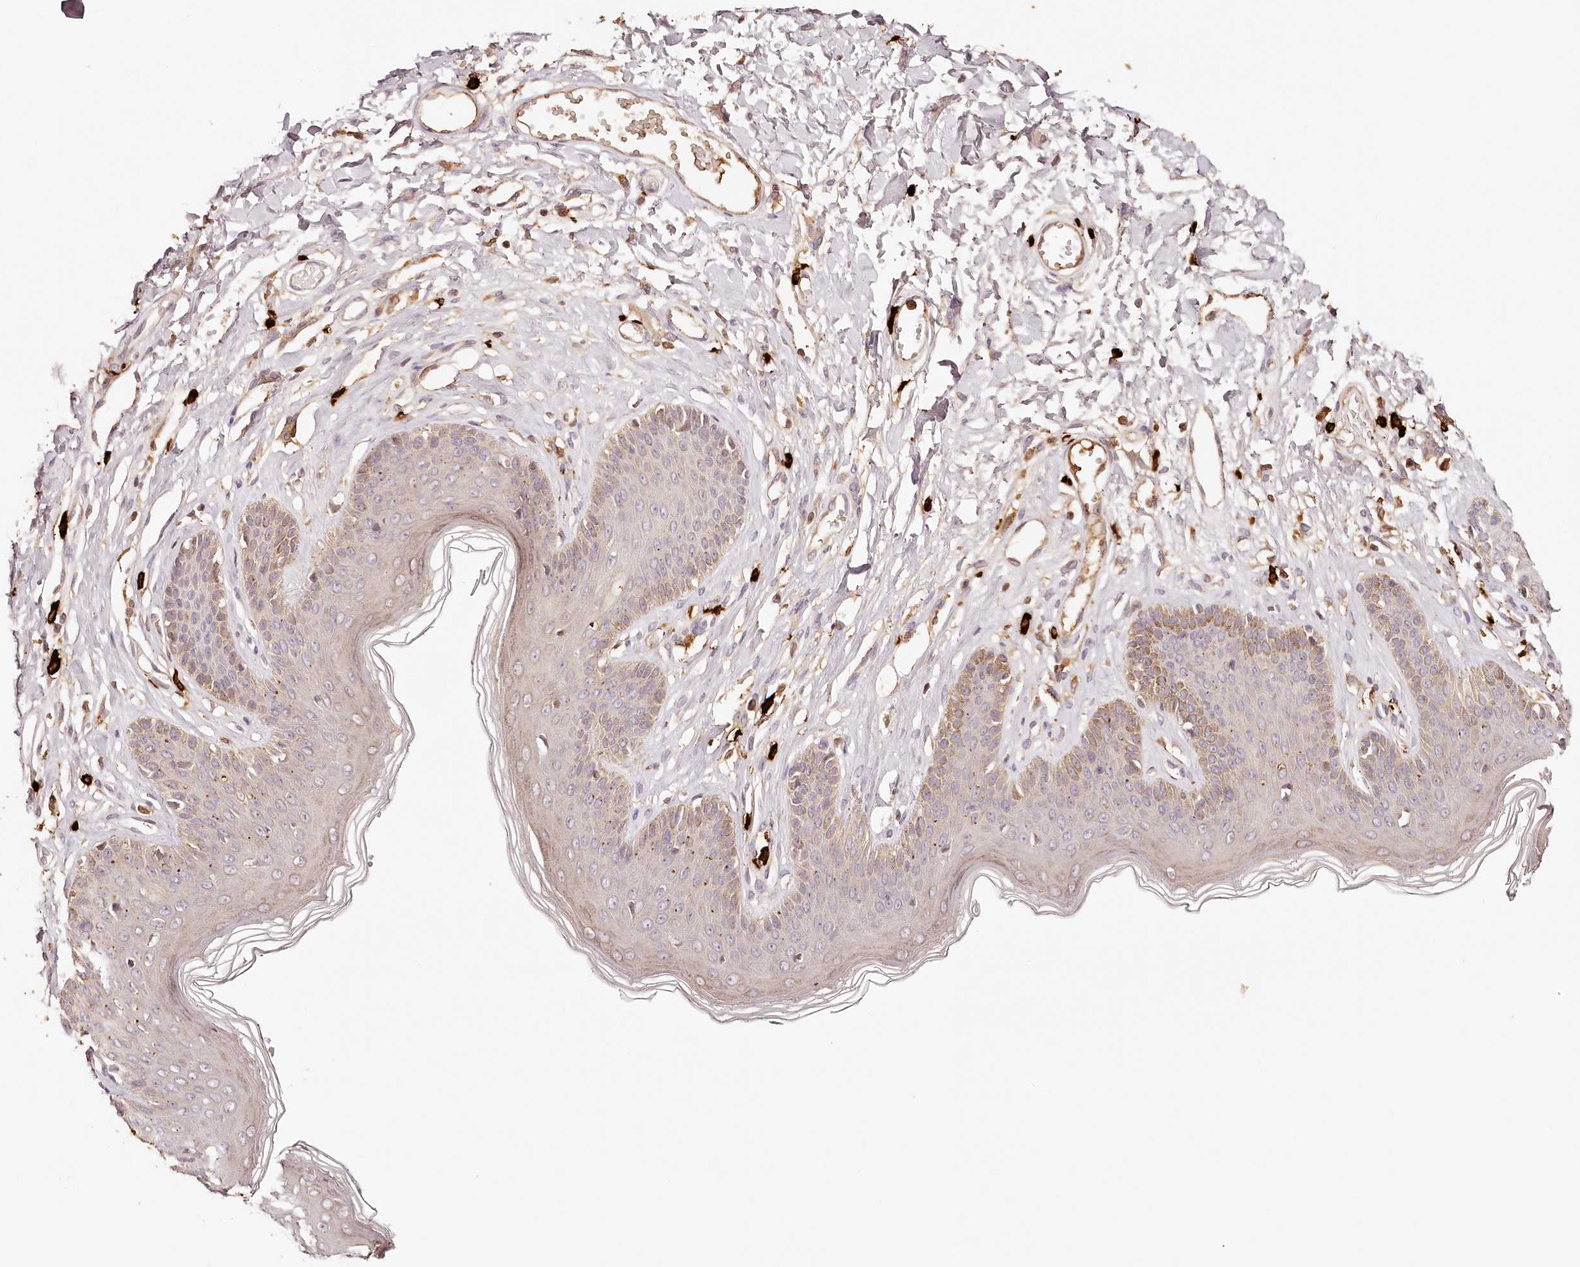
{"staining": {"intensity": "moderate", "quantity": "<25%", "location": "cytoplasmic/membranous"}, "tissue": "skin", "cell_type": "Epidermal cells", "image_type": "normal", "snomed": [{"axis": "morphology", "description": "Normal tissue, NOS"}, {"axis": "morphology", "description": "Squamous cell carcinoma, NOS"}, {"axis": "topography", "description": "Vulva"}], "caption": "Skin stained for a protein (brown) reveals moderate cytoplasmic/membranous positive positivity in approximately <25% of epidermal cells.", "gene": "SYNGR1", "patient": {"sex": "female", "age": 85}}